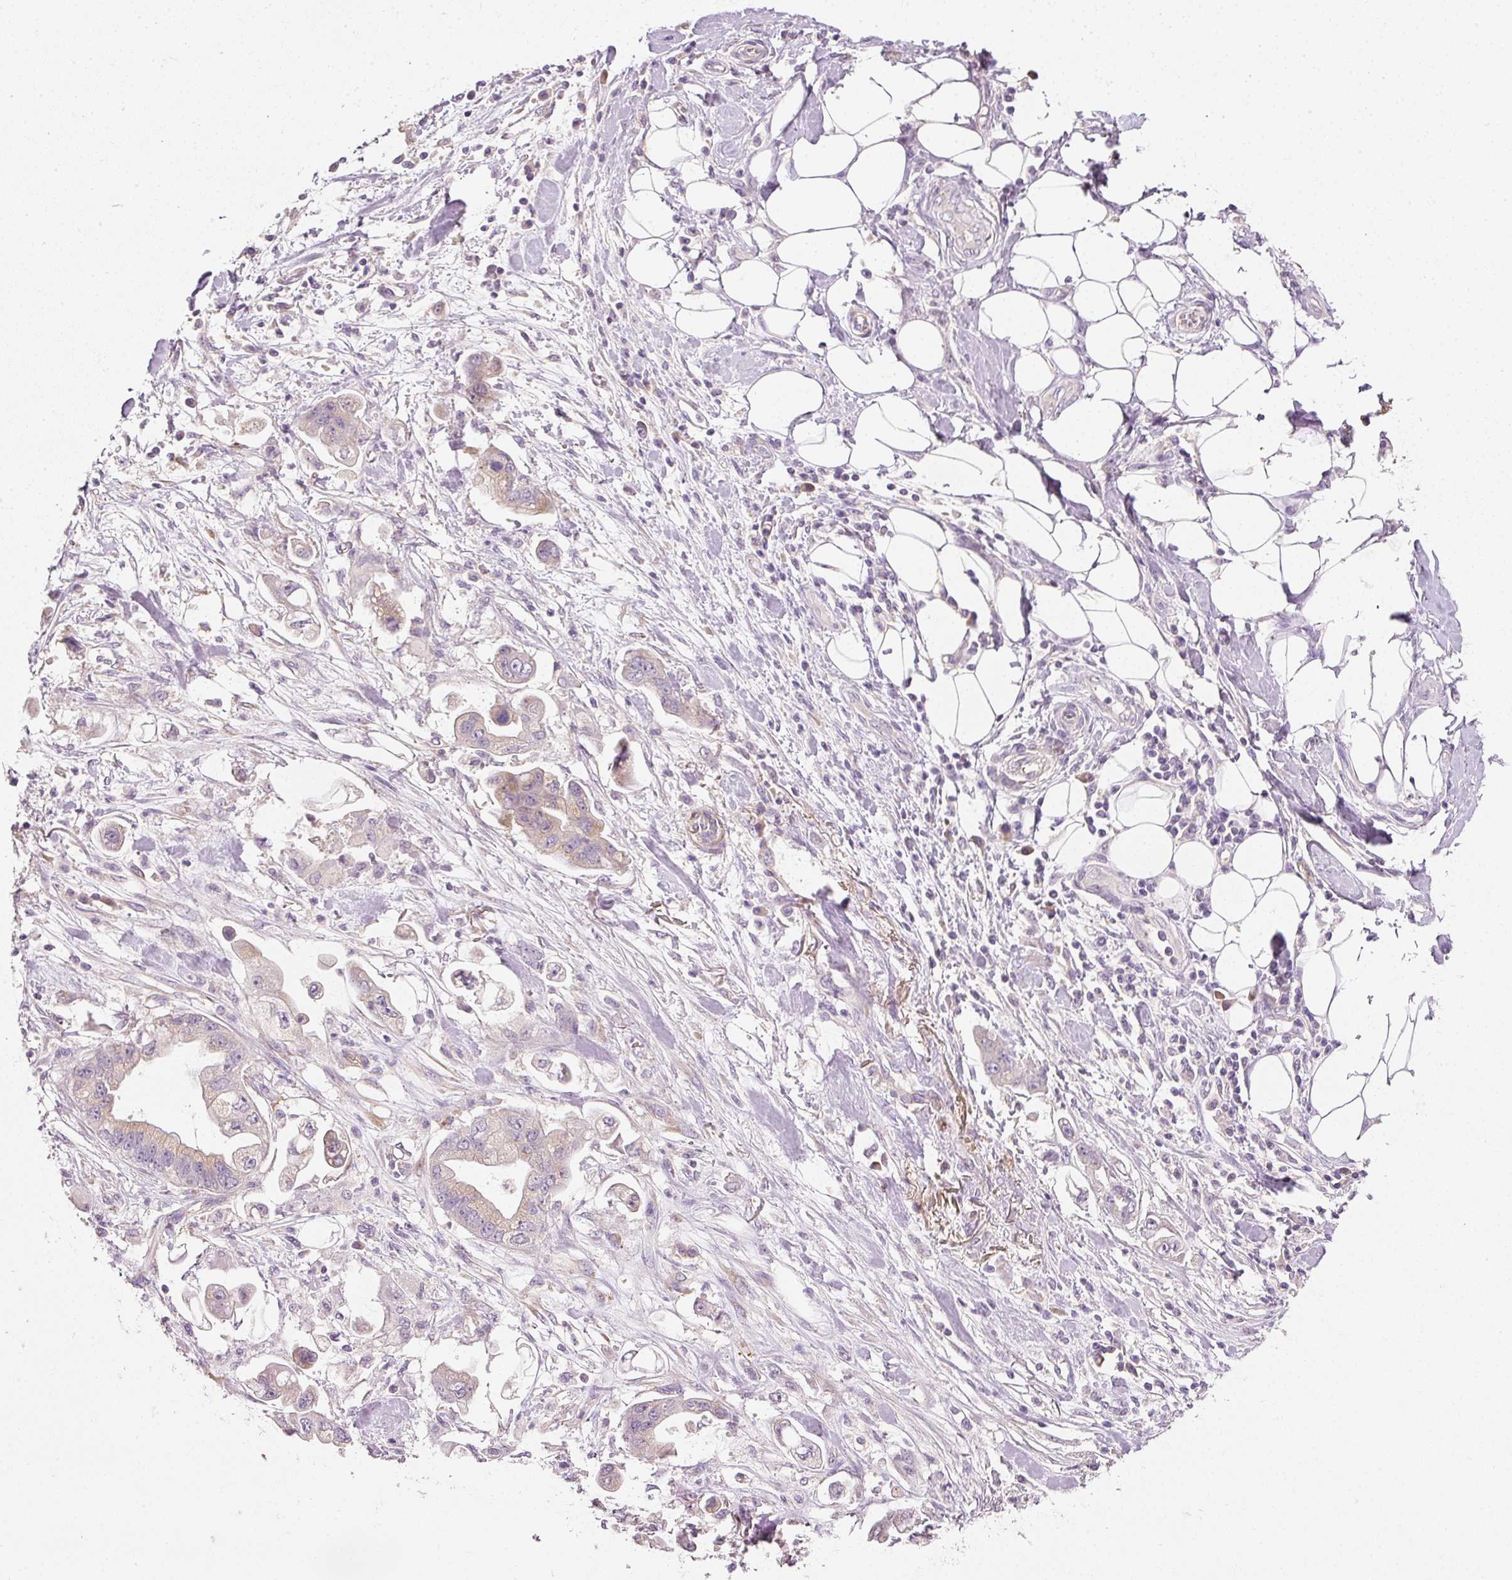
{"staining": {"intensity": "negative", "quantity": "none", "location": "none"}, "tissue": "stomach cancer", "cell_type": "Tumor cells", "image_type": "cancer", "snomed": [{"axis": "morphology", "description": "Adenocarcinoma, NOS"}, {"axis": "topography", "description": "Stomach"}], "caption": "Immunohistochemistry (IHC) of stomach cancer (adenocarcinoma) exhibits no staining in tumor cells.", "gene": "RNF167", "patient": {"sex": "male", "age": 62}}